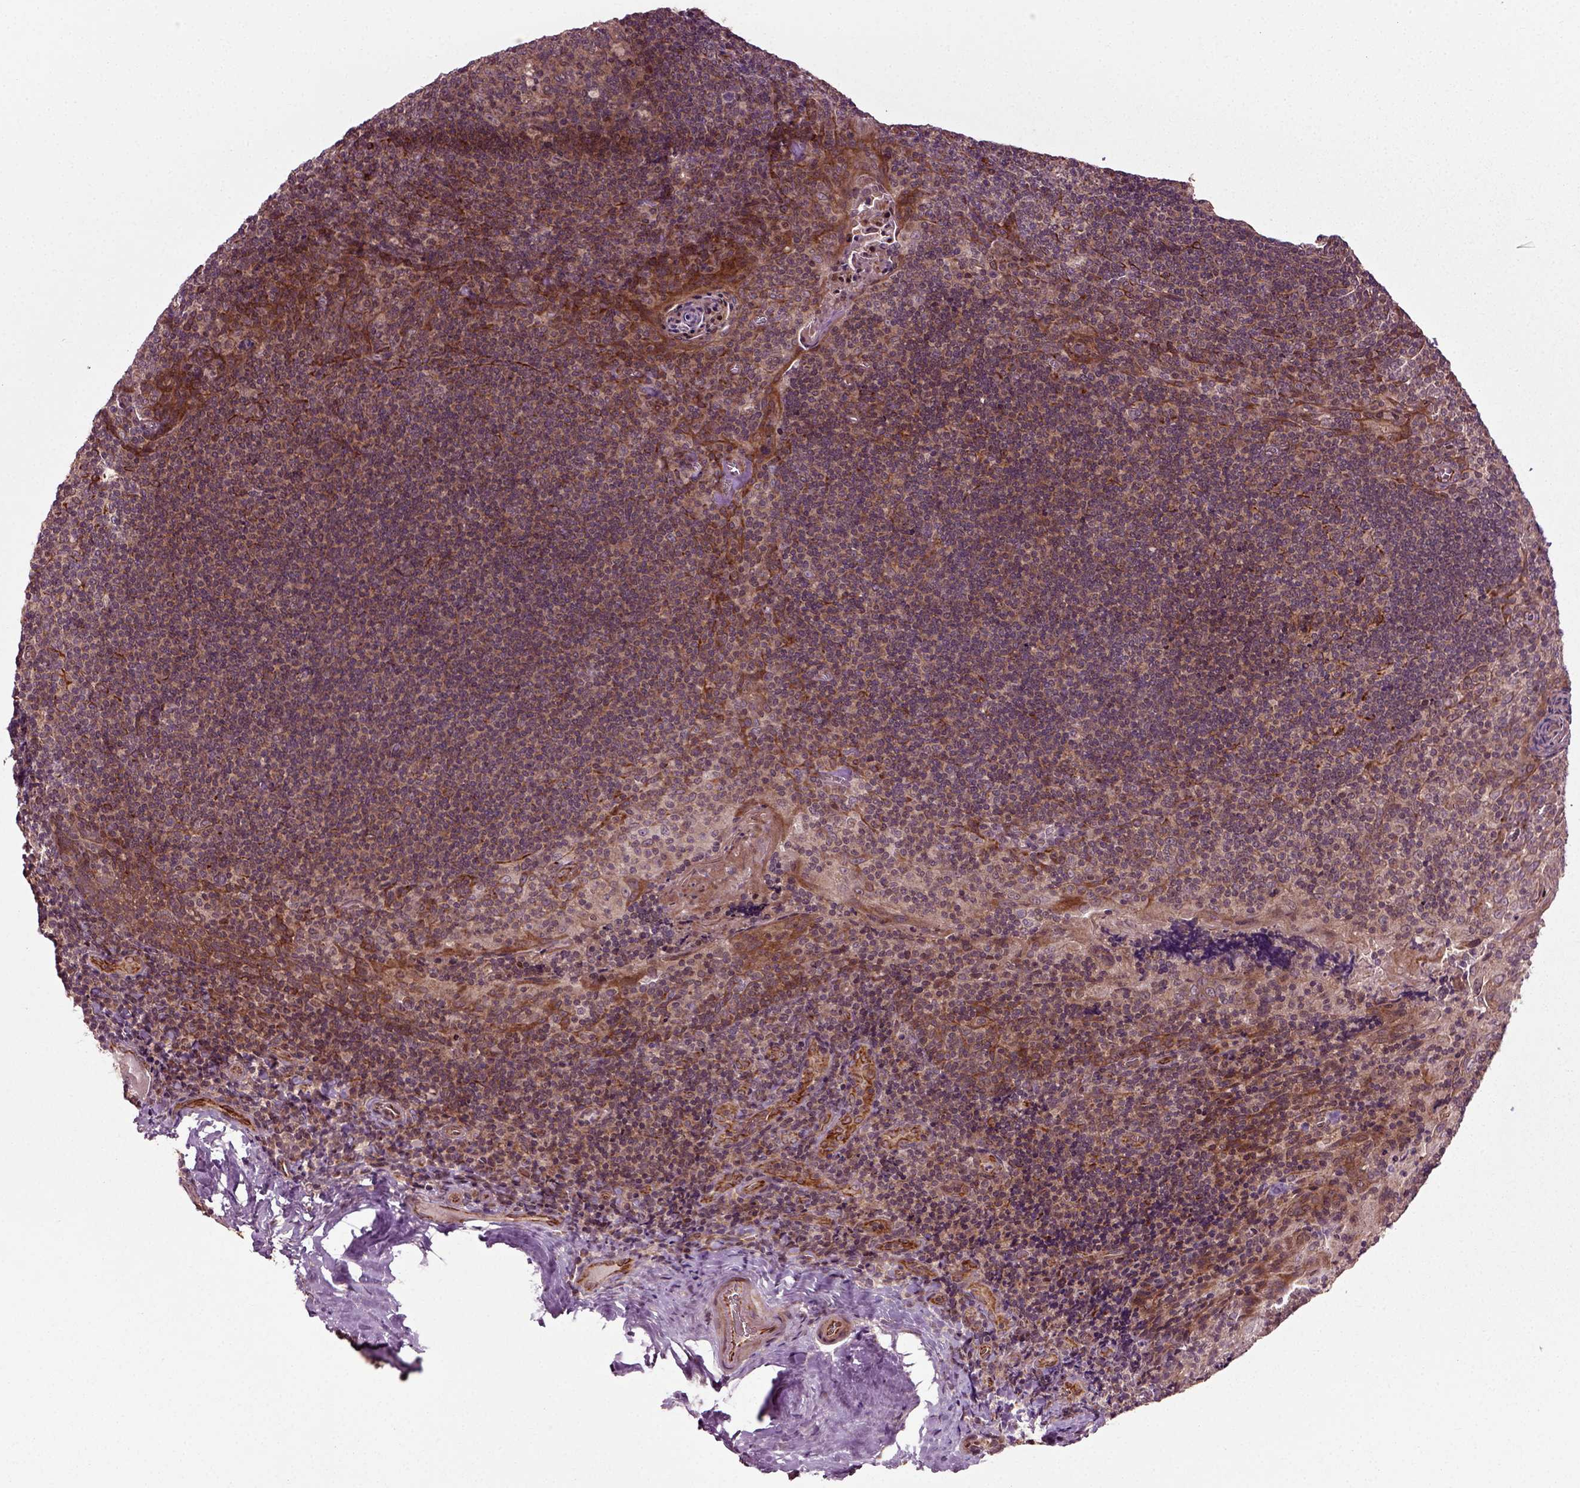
{"staining": {"intensity": "weak", "quantity": ">75%", "location": "cytoplasmic/membranous"}, "tissue": "tonsil", "cell_type": "Germinal center cells", "image_type": "normal", "snomed": [{"axis": "morphology", "description": "Normal tissue, NOS"}, {"axis": "morphology", "description": "Inflammation, NOS"}, {"axis": "topography", "description": "Tonsil"}], "caption": "Protein staining reveals weak cytoplasmic/membranous staining in about >75% of germinal center cells in unremarkable tonsil.", "gene": "PLCD3", "patient": {"sex": "female", "age": 31}}